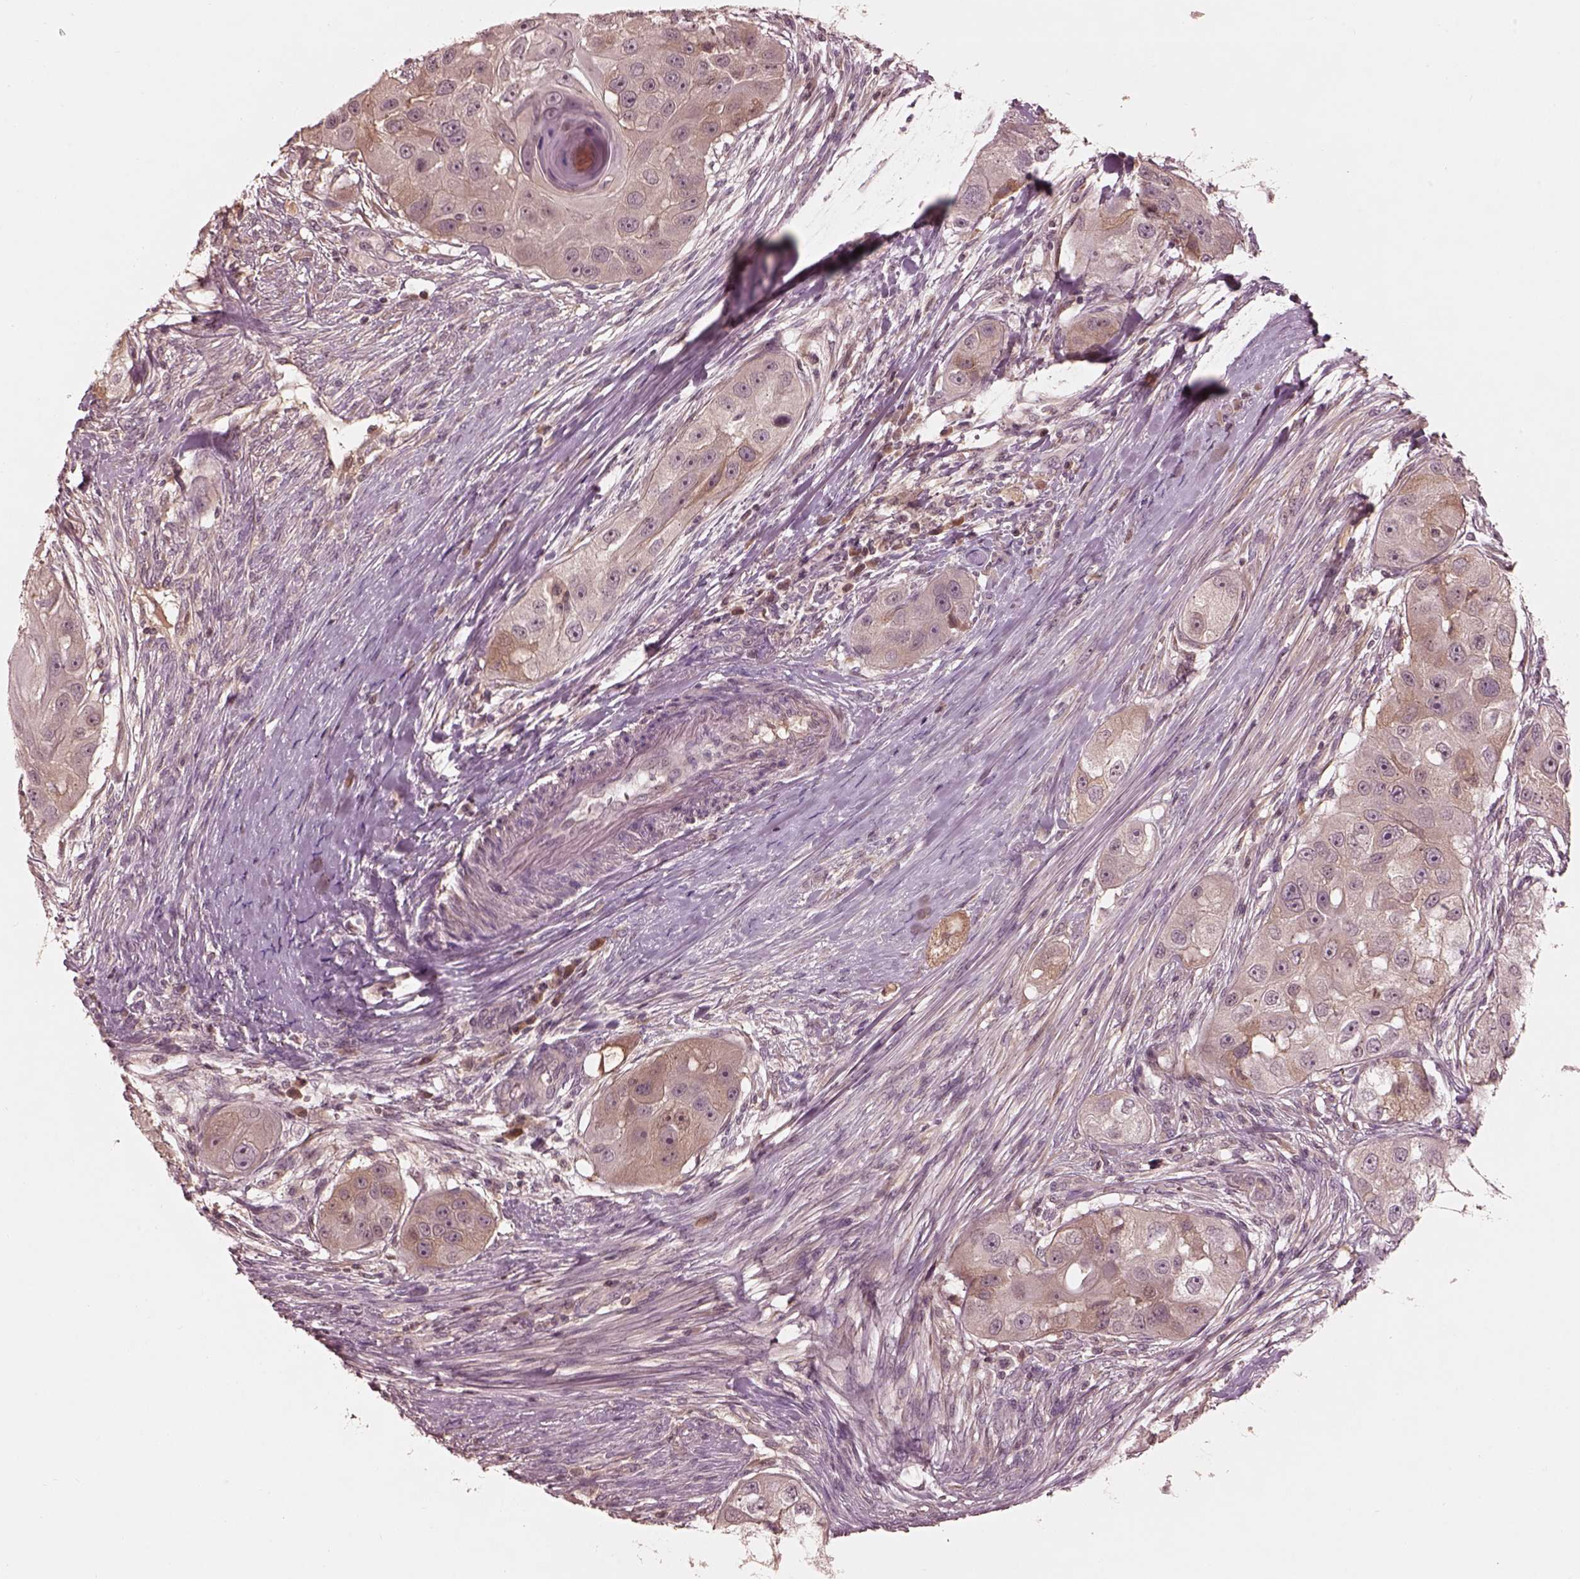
{"staining": {"intensity": "weak", "quantity": "<25%", "location": "cytoplasmic/membranous"}, "tissue": "head and neck cancer", "cell_type": "Tumor cells", "image_type": "cancer", "snomed": [{"axis": "morphology", "description": "Squamous cell carcinoma, NOS"}, {"axis": "topography", "description": "Head-Neck"}], "caption": "Micrograph shows no protein staining in tumor cells of head and neck cancer (squamous cell carcinoma) tissue.", "gene": "TF", "patient": {"sex": "male", "age": 51}}